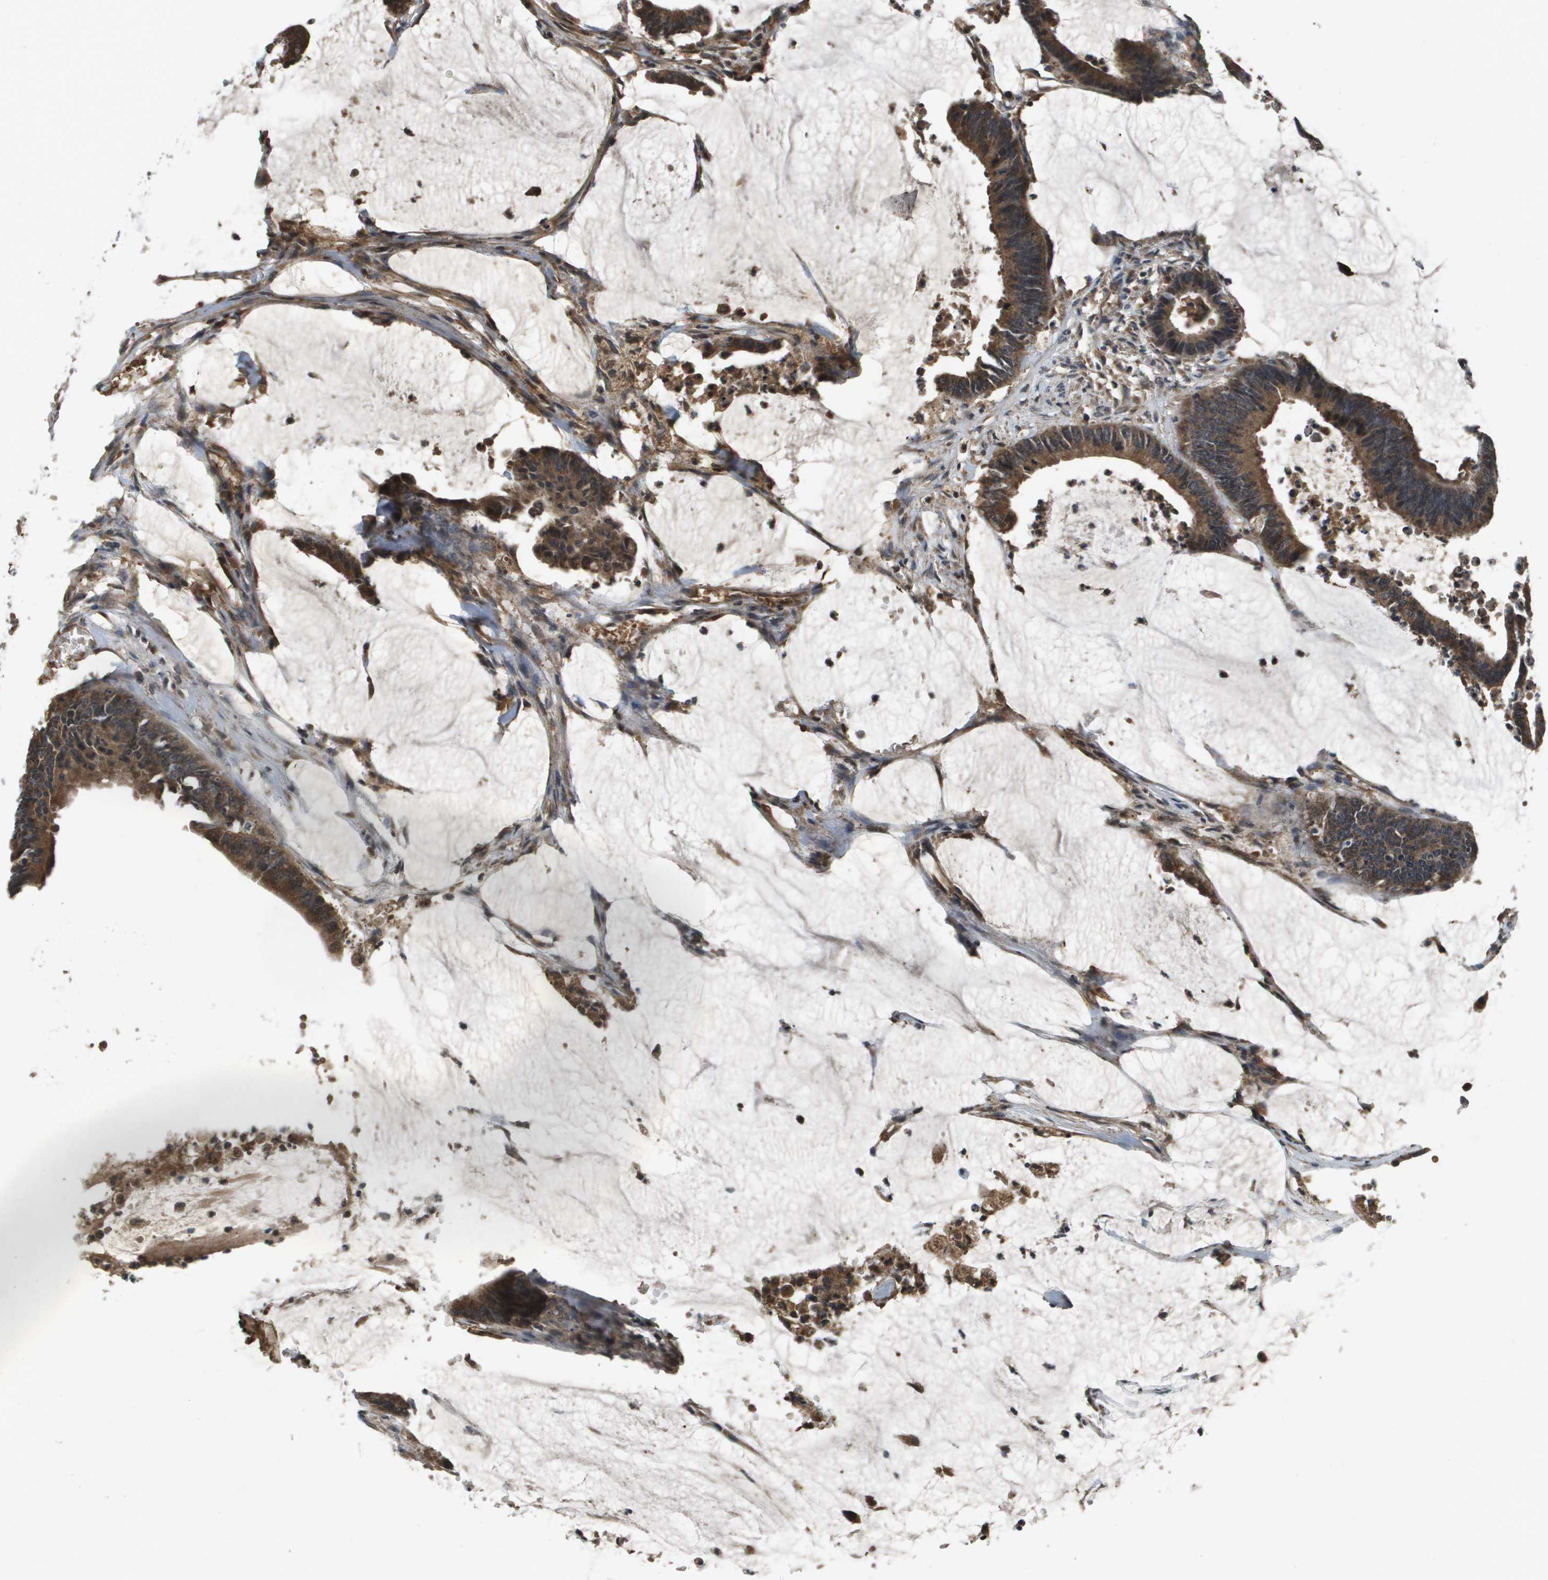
{"staining": {"intensity": "strong", "quantity": ">75%", "location": "cytoplasmic/membranous"}, "tissue": "colorectal cancer", "cell_type": "Tumor cells", "image_type": "cancer", "snomed": [{"axis": "morphology", "description": "Adenocarcinoma, NOS"}, {"axis": "topography", "description": "Rectum"}], "caption": "Protein staining reveals strong cytoplasmic/membranous staining in about >75% of tumor cells in colorectal cancer.", "gene": "PROC", "patient": {"sex": "female", "age": 66}}